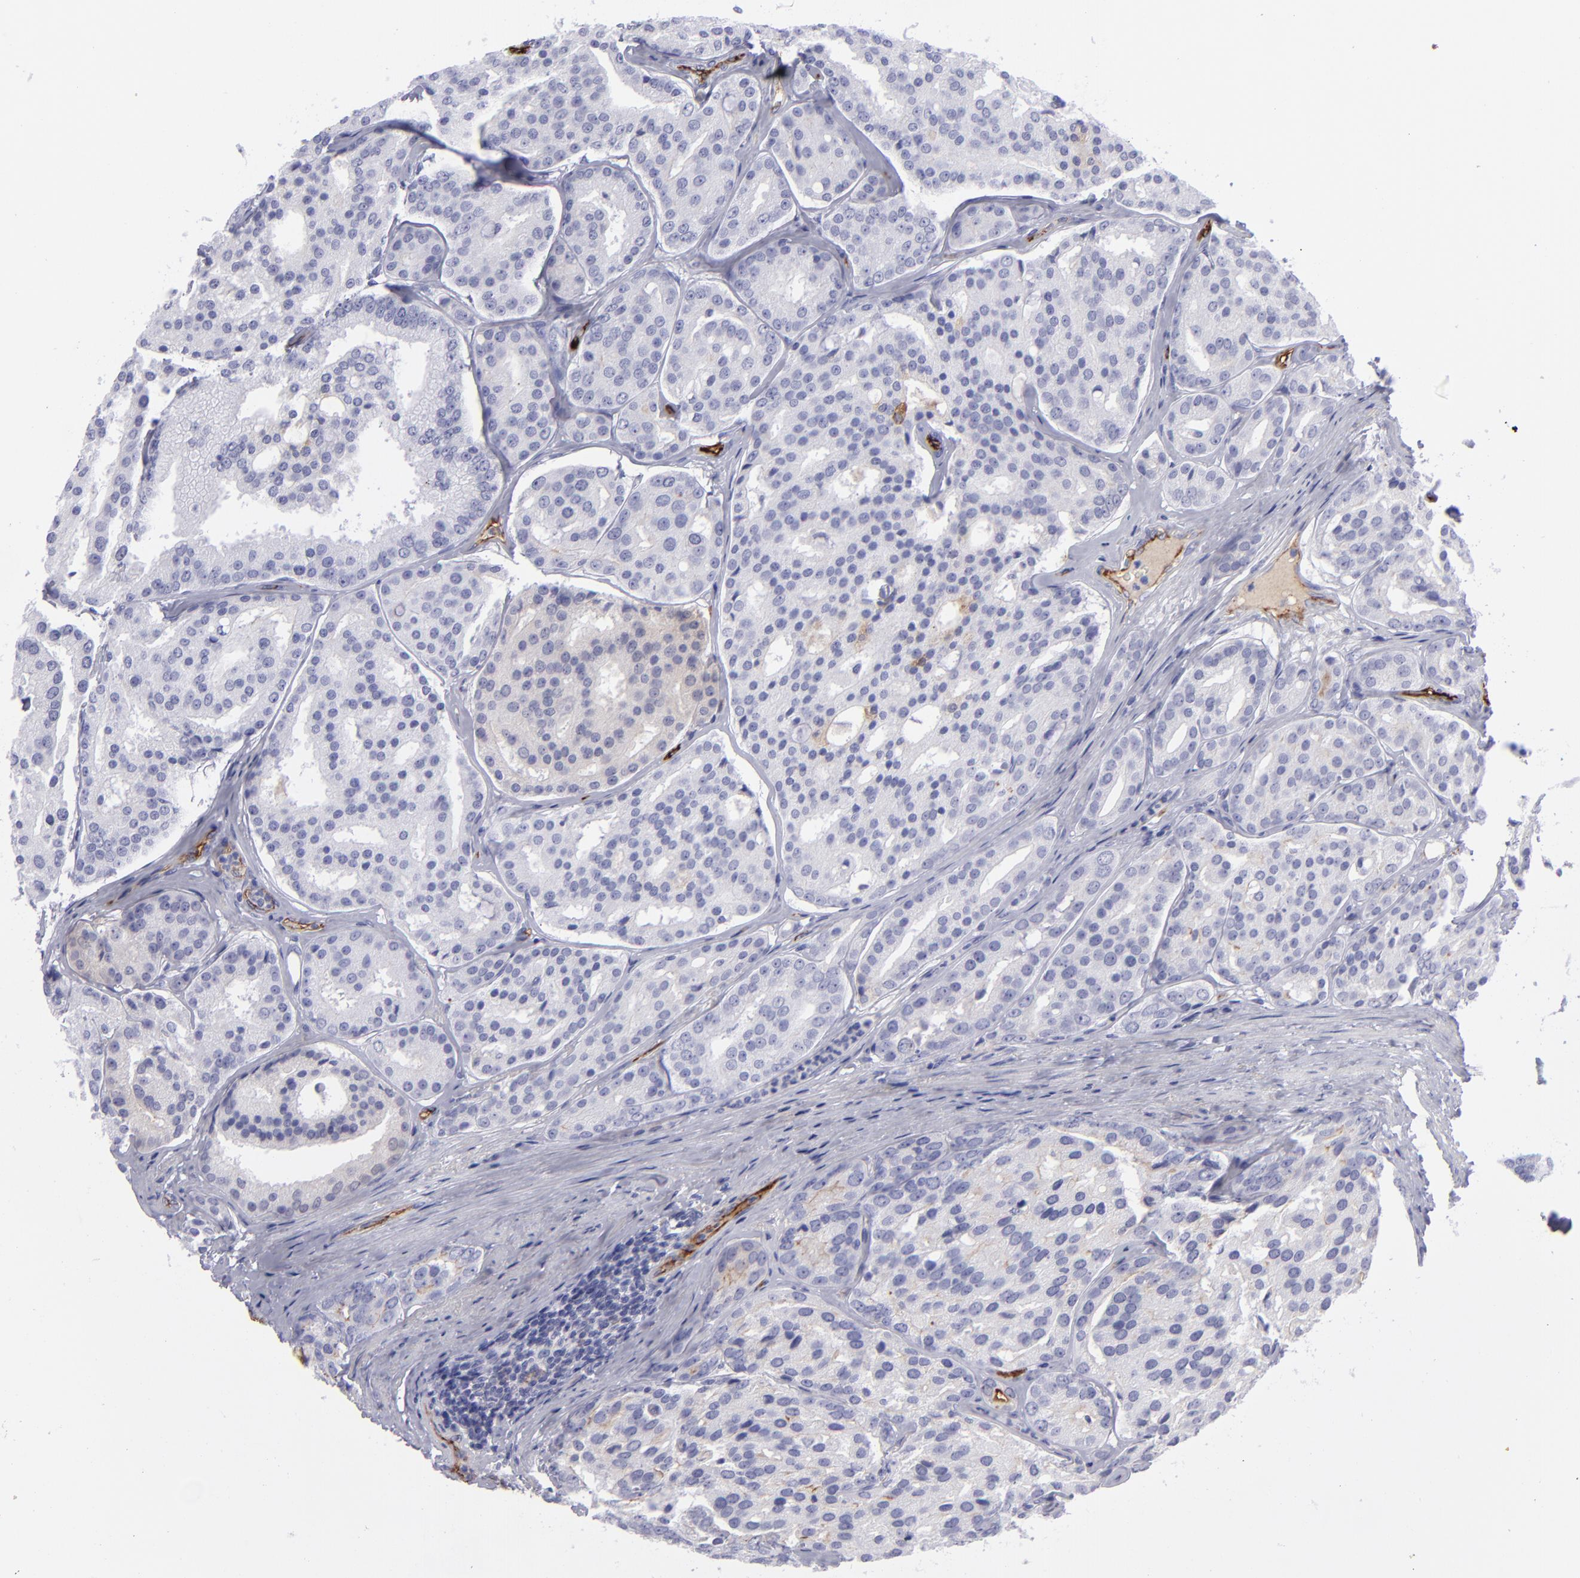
{"staining": {"intensity": "weak", "quantity": "25%-75%", "location": "cytoplasmic/membranous"}, "tissue": "prostate cancer", "cell_type": "Tumor cells", "image_type": "cancer", "snomed": [{"axis": "morphology", "description": "Adenocarcinoma, High grade"}, {"axis": "topography", "description": "Prostate"}], "caption": "The histopathology image displays a brown stain indicating the presence of a protein in the cytoplasmic/membranous of tumor cells in prostate cancer (high-grade adenocarcinoma).", "gene": "ACE", "patient": {"sex": "male", "age": 64}}